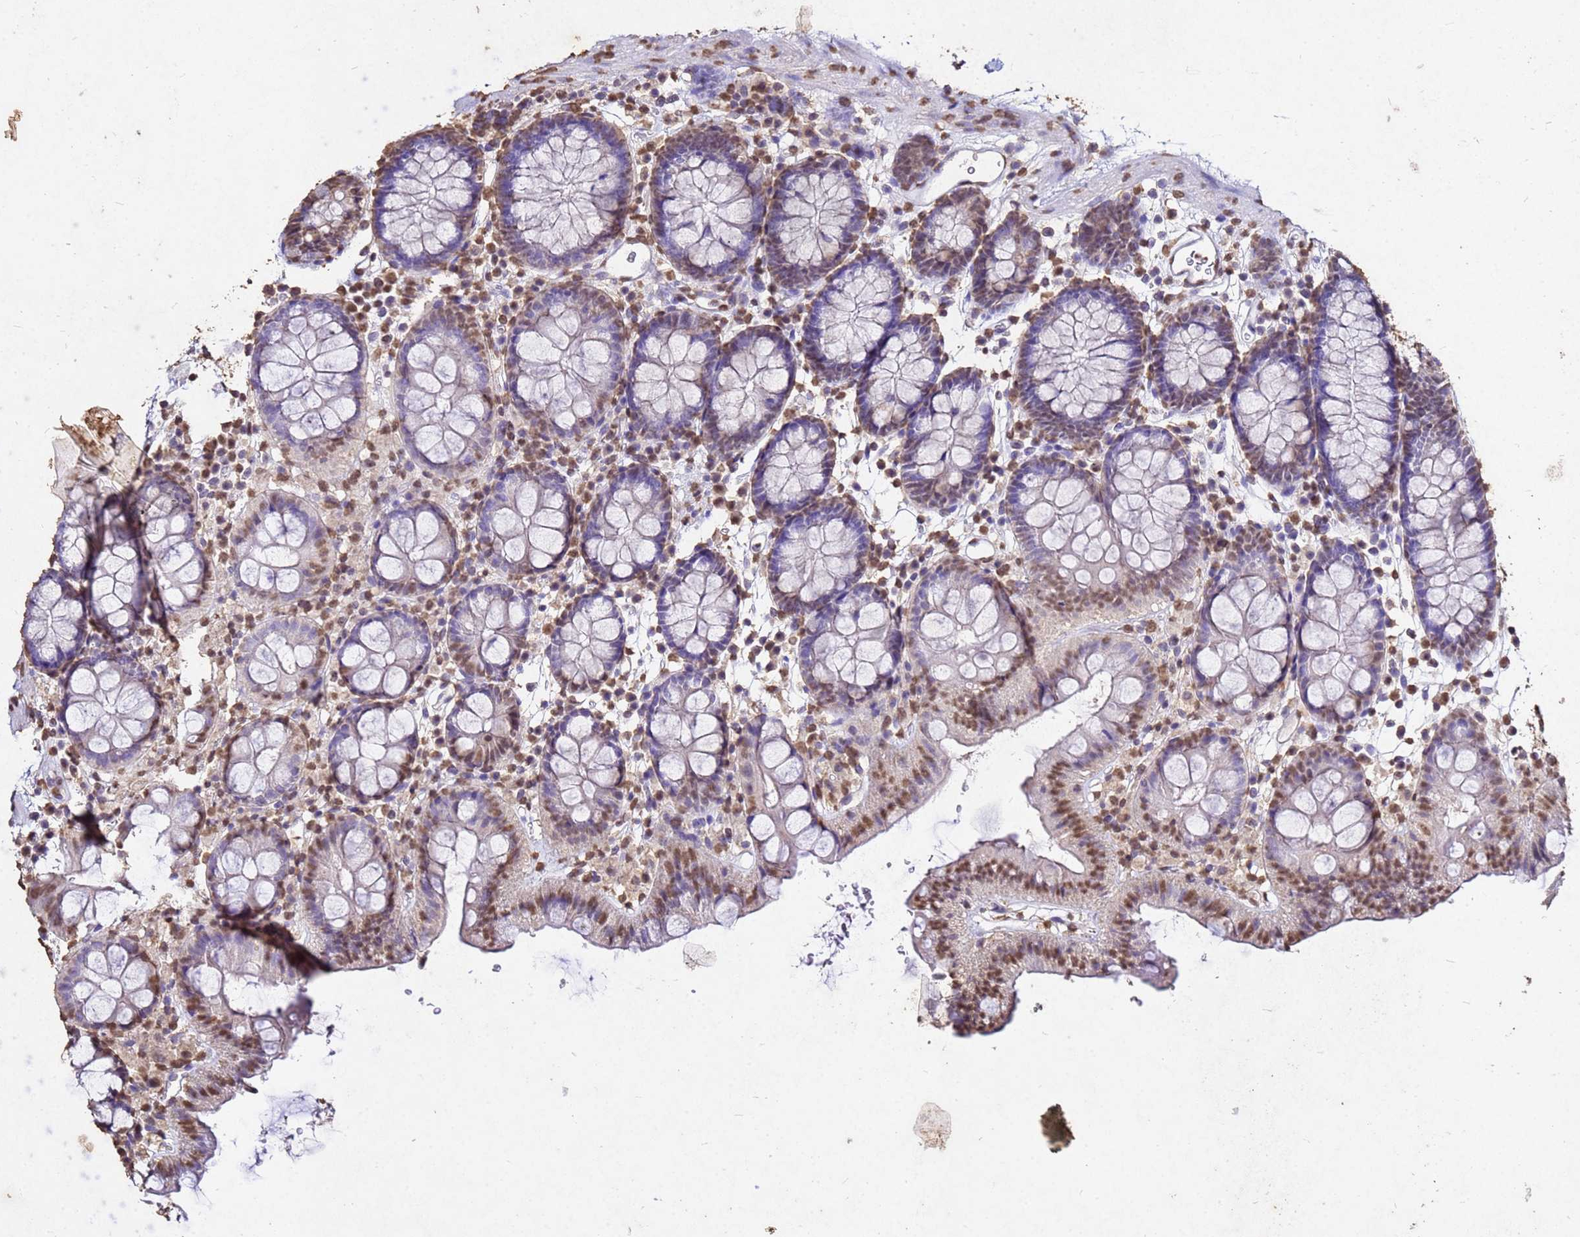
{"staining": {"intensity": "weak", "quantity": ">75%", "location": "nuclear"}, "tissue": "colon", "cell_type": "Endothelial cells", "image_type": "normal", "snomed": [{"axis": "morphology", "description": "Normal tissue, NOS"}, {"axis": "topography", "description": "Colon"}], "caption": "Brown immunohistochemical staining in unremarkable colon displays weak nuclear expression in approximately >75% of endothelial cells.", "gene": "MYOCD", "patient": {"sex": "male", "age": 75}}